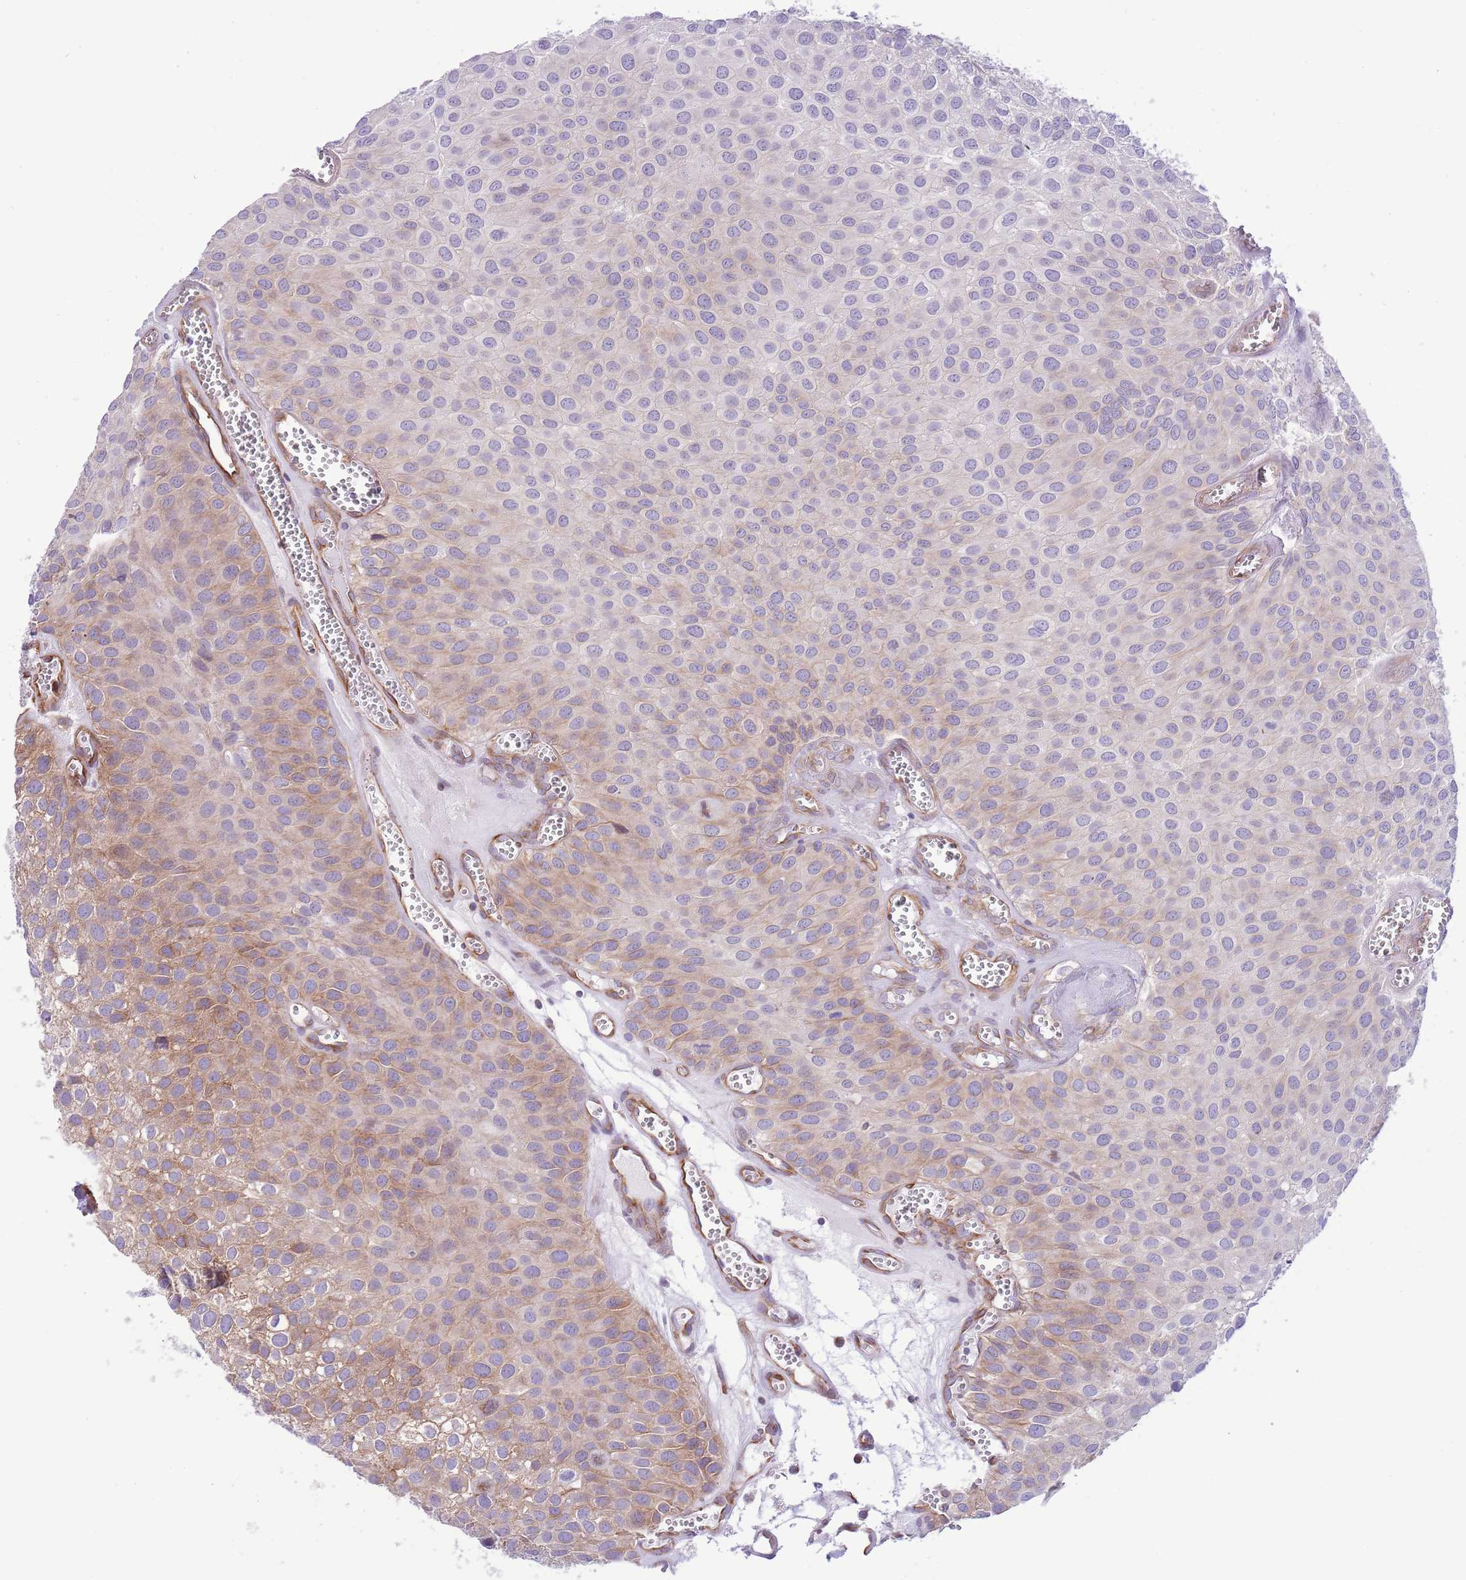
{"staining": {"intensity": "moderate", "quantity": "<25%", "location": "cytoplasmic/membranous"}, "tissue": "urothelial cancer", "cell_type": "Tumor cells", "image_type": "cancer", "snomed": [{"axis": "morphology", "description": "Urothelial carcinoma, Low grade"}, {"axis": "topography", "description": "Urinary bladder"}], "caption": "This is an image of immunohistochemistry staining of urothelial cancer, which shows moderate staining in the cytoplasmic/membranous of tumor cells.", "gene": "ZC4H2", "patient": {"sex": "male", "age": 88}}